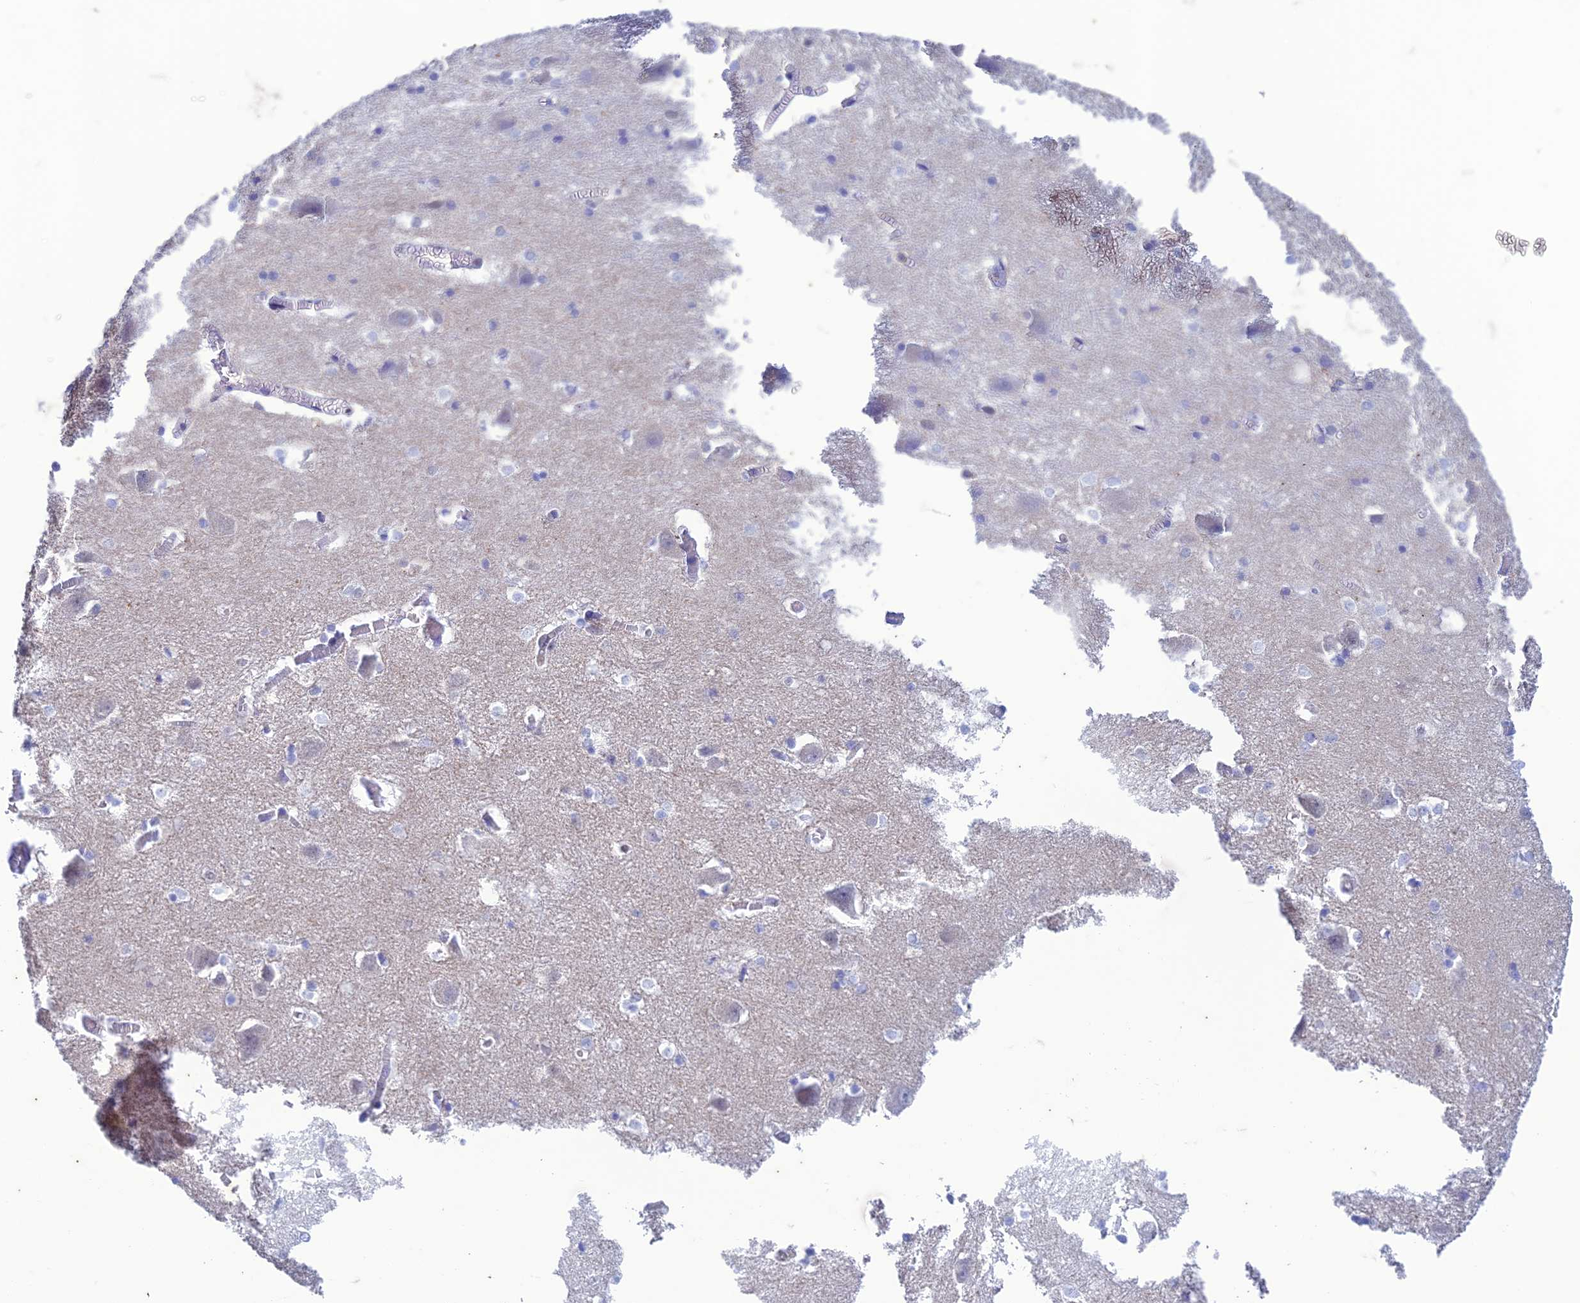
{"staining": {"intensity": "negative", "quantity": "none", "location": "none"}, "tissue": "caudate", "cell_type": "Glial cells", "image_type": "normal", "snomed": [{"axis": "morphology", "description": "Normal tissue, NOS"}, {"axis": "topography", "description": "Lateral ventricle wall"}], "caption": "Caudate was stained to show a protein in brown. There is no significant positivity in glial cells. The staining was performed using DAB (3,3'-diaminobenzidine) to visualize the protein expression in brown, while the nuclei were stained in blue with hematoxylin (Magnification: 20x).", "gene": "FGF7", "patient": {"sex": "male", "age": 37}}